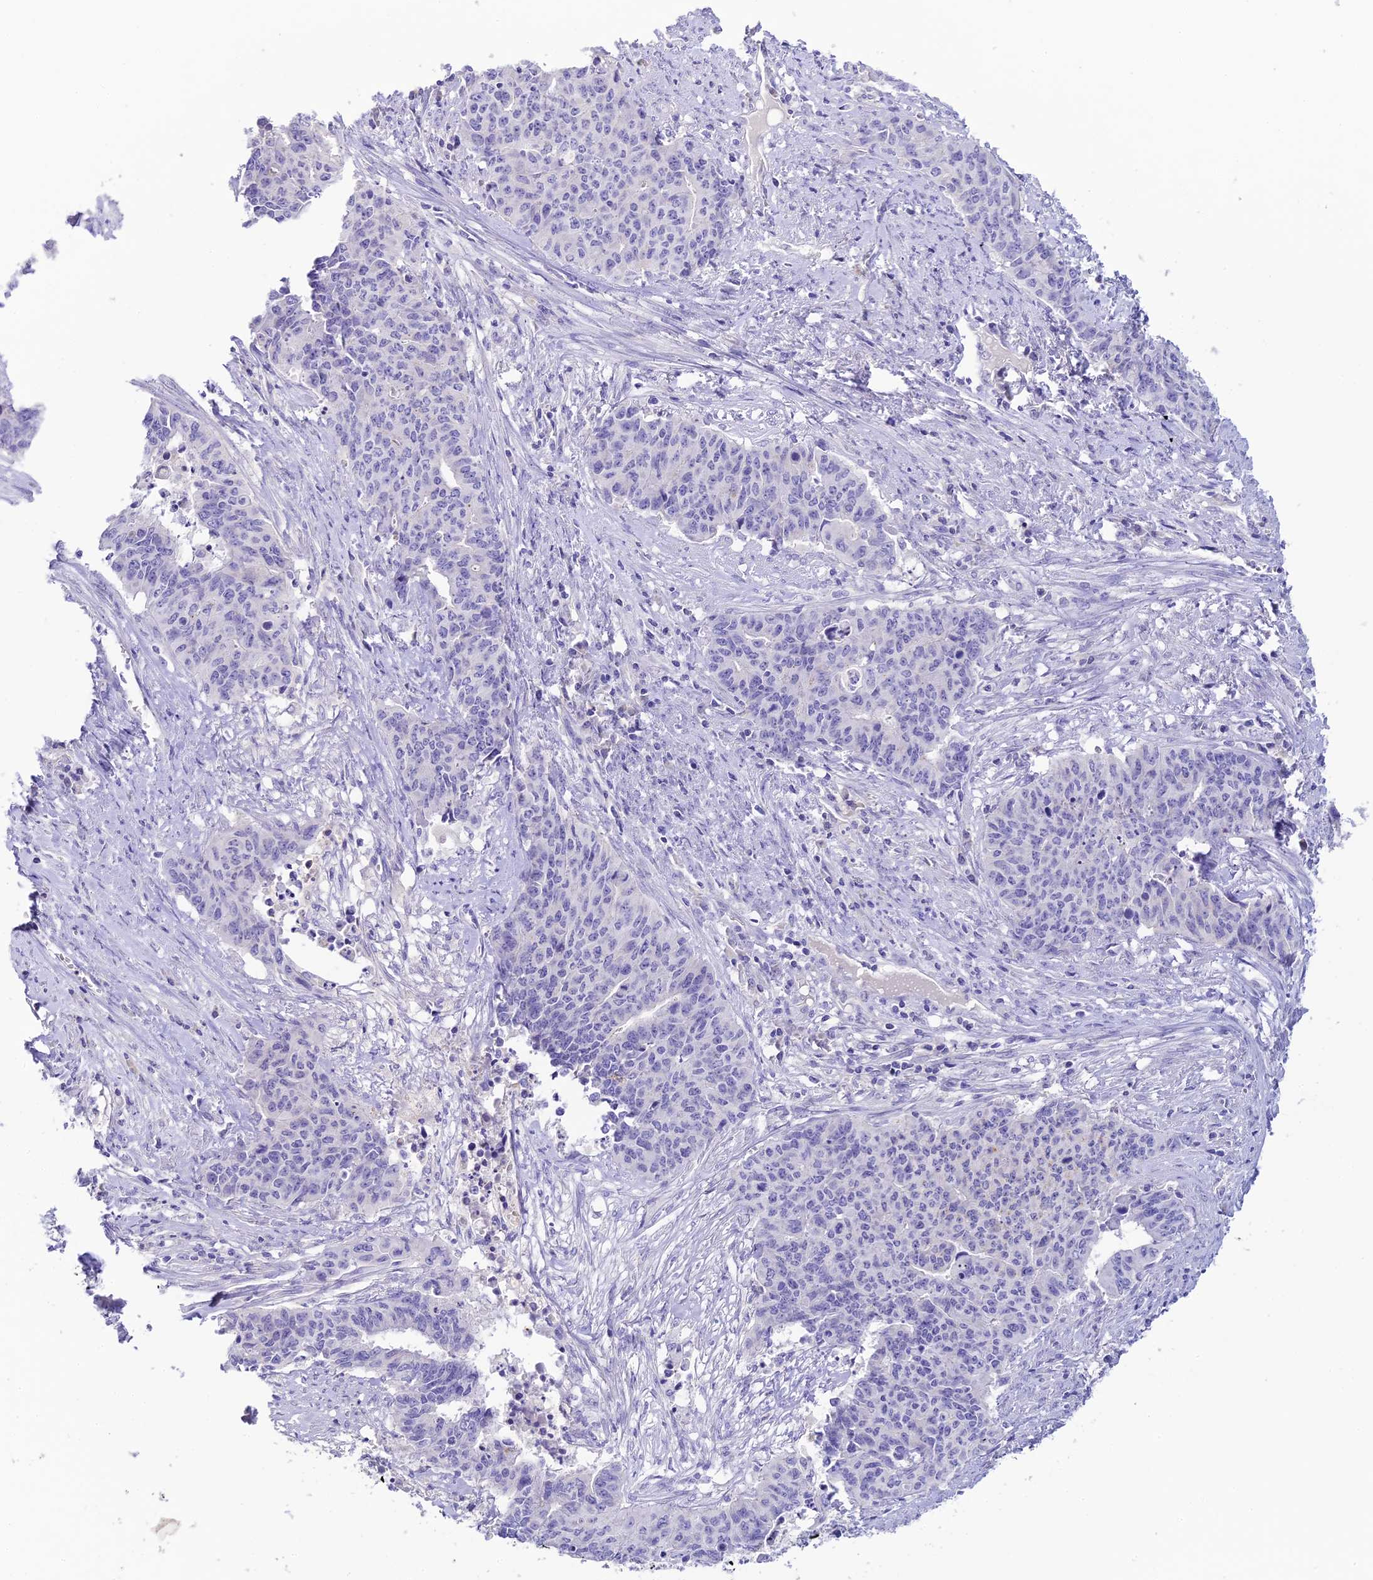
{"staining": {"intensity": "negative", "quantity": "none", "location": "none"}, "tissue": "endometrial cancer", "cell_type": "Tumor cells", "image_type": "cancer", "snomed": [{"axis": "morphology", "description": "Adenocarcinoma, NOS"}, {"axis": "topography", "description": "Endometrium"}], "caption": "There is no significant positivity in tumor cells of endometrial adenocarcinoma.", "gene": "C12orf29", "patient": {"sex": "female", "age": 59}}